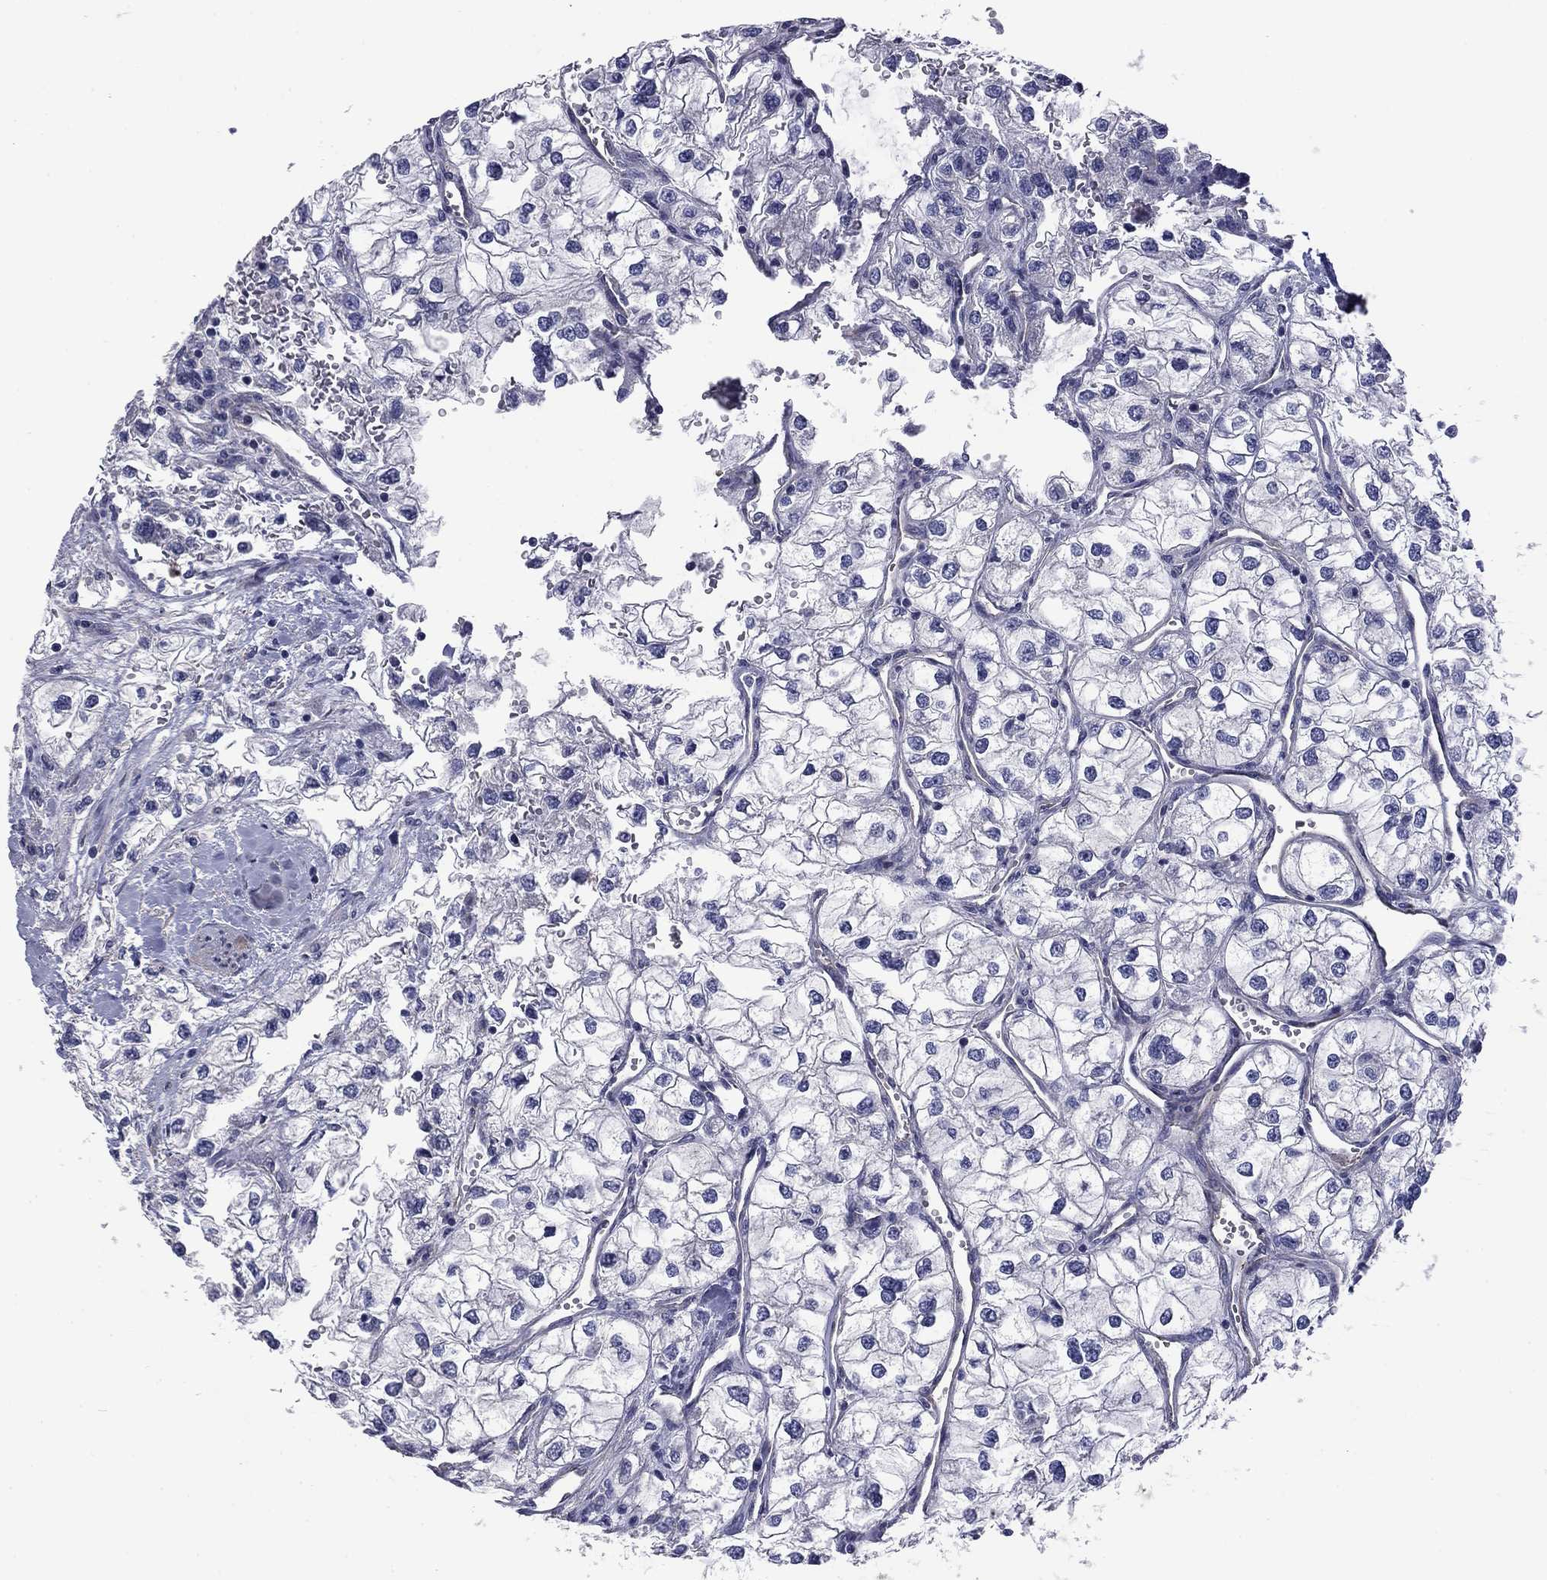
{"staining": {"intensity": "negative", "quantity": "none", "location": "none"}, "tissue": "renal cancer", "cell_type": "Tumor cells", "image_type": "cancer", "snomed": [{"axis": "morphology", "description": "Adenocarcinoma, NOS"}, {"axis": "topography", "description": "Kidney"}], "caption": "DAB (3,3'-diaminobenzidine) immunohistochemical staining of renal adenocarcinoma reveals no significant staining in tumor cells. (Brightfield microscopy of DAB immunohistochemistry (IHC) at high magnification).", "gene": "TCHH", "patient": {"sex": "male", "age": 59}}